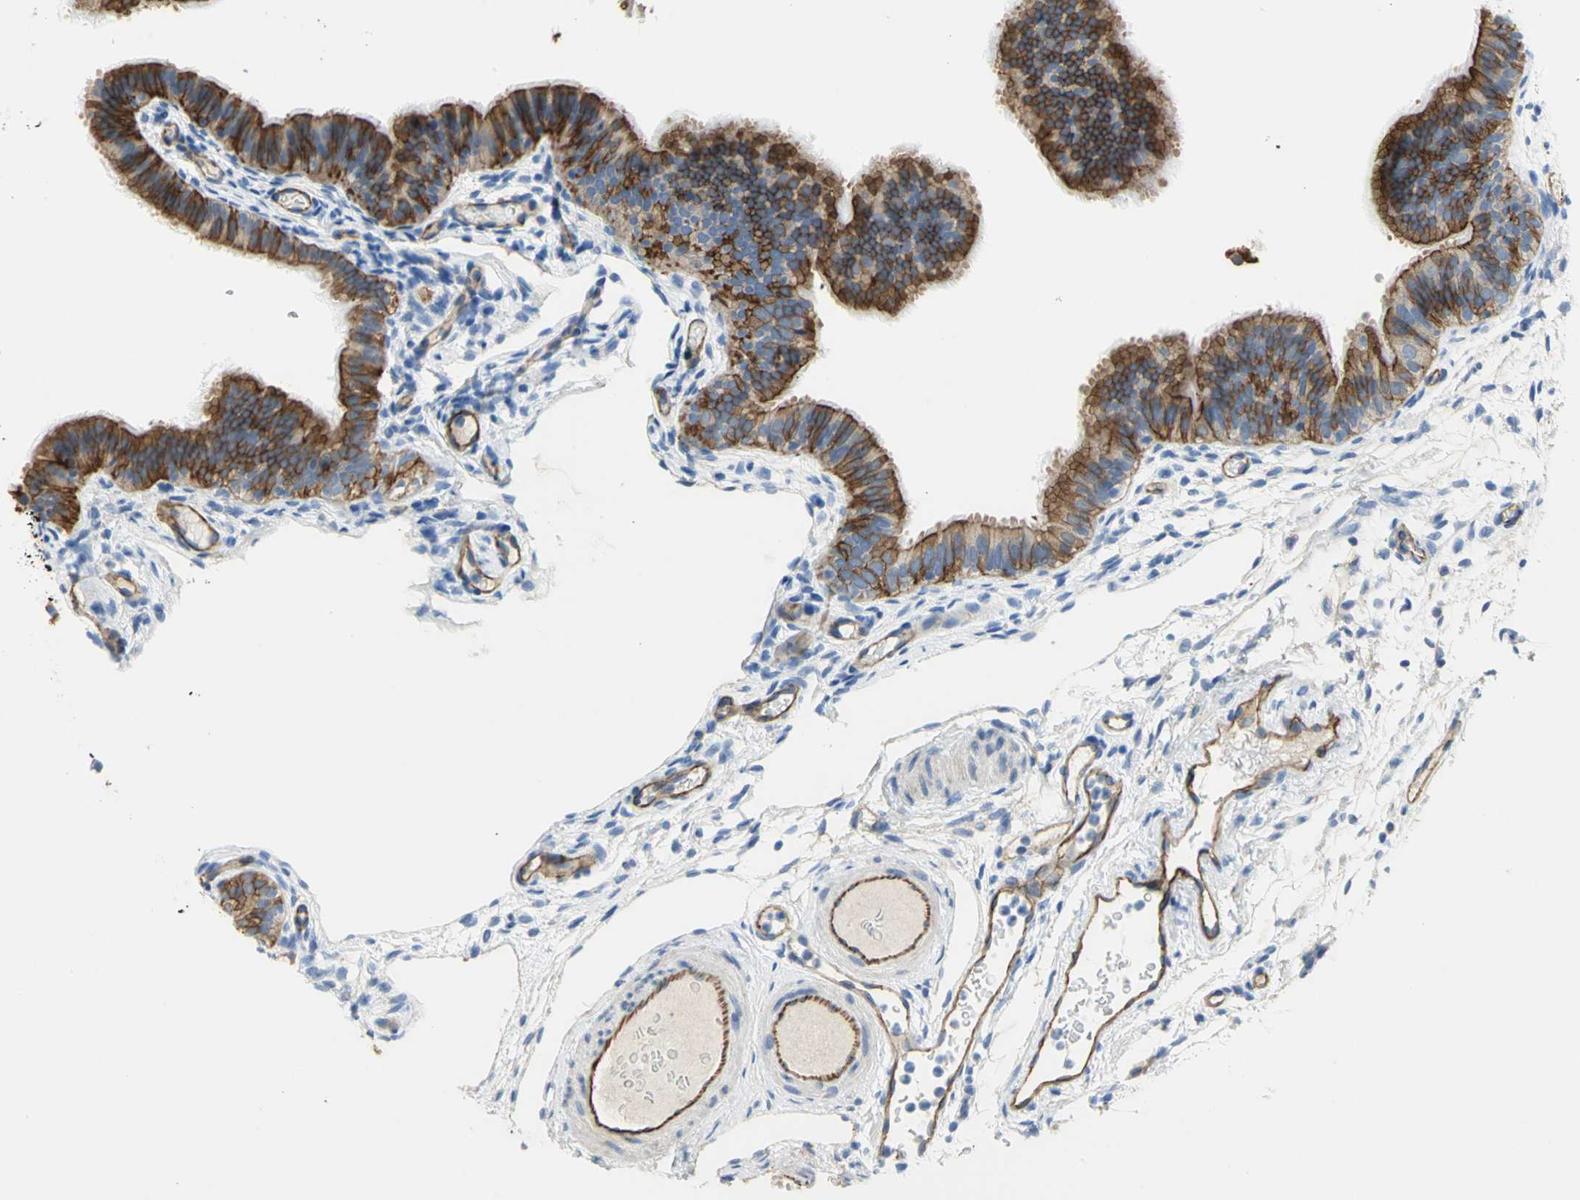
{"staining": {"intensity": "strong", "quantity": ">75%", "location": "cytoplasmic/membranous"}, "tissue": "fallopian tube", "cell_type": "Glandular cells", "image_type": "normal", "snomed": [{"axis": "morphology", "description": "Normal tissue, NOS"}, {"axis": "morphology", "description": "Dermoid, NOS"}, {"axis": "topography", "description": "Fallopian tube"}], "caption": "Immunohistochemistry staining of normal fallopian tube, which exhibits high levels of strong cytoplasmic/membranous positivity in approximately >75% of glandular cells indicating strong cytoplasmic/membranous protein staining. The staining was performed using DAB (3,3'-diaminobenzidine) (brown) for protein detection and nuclei were counterstained in hematoxylin (blue).", "gene": "FLNB", "patient": {"sex": "female", "age": 33}}